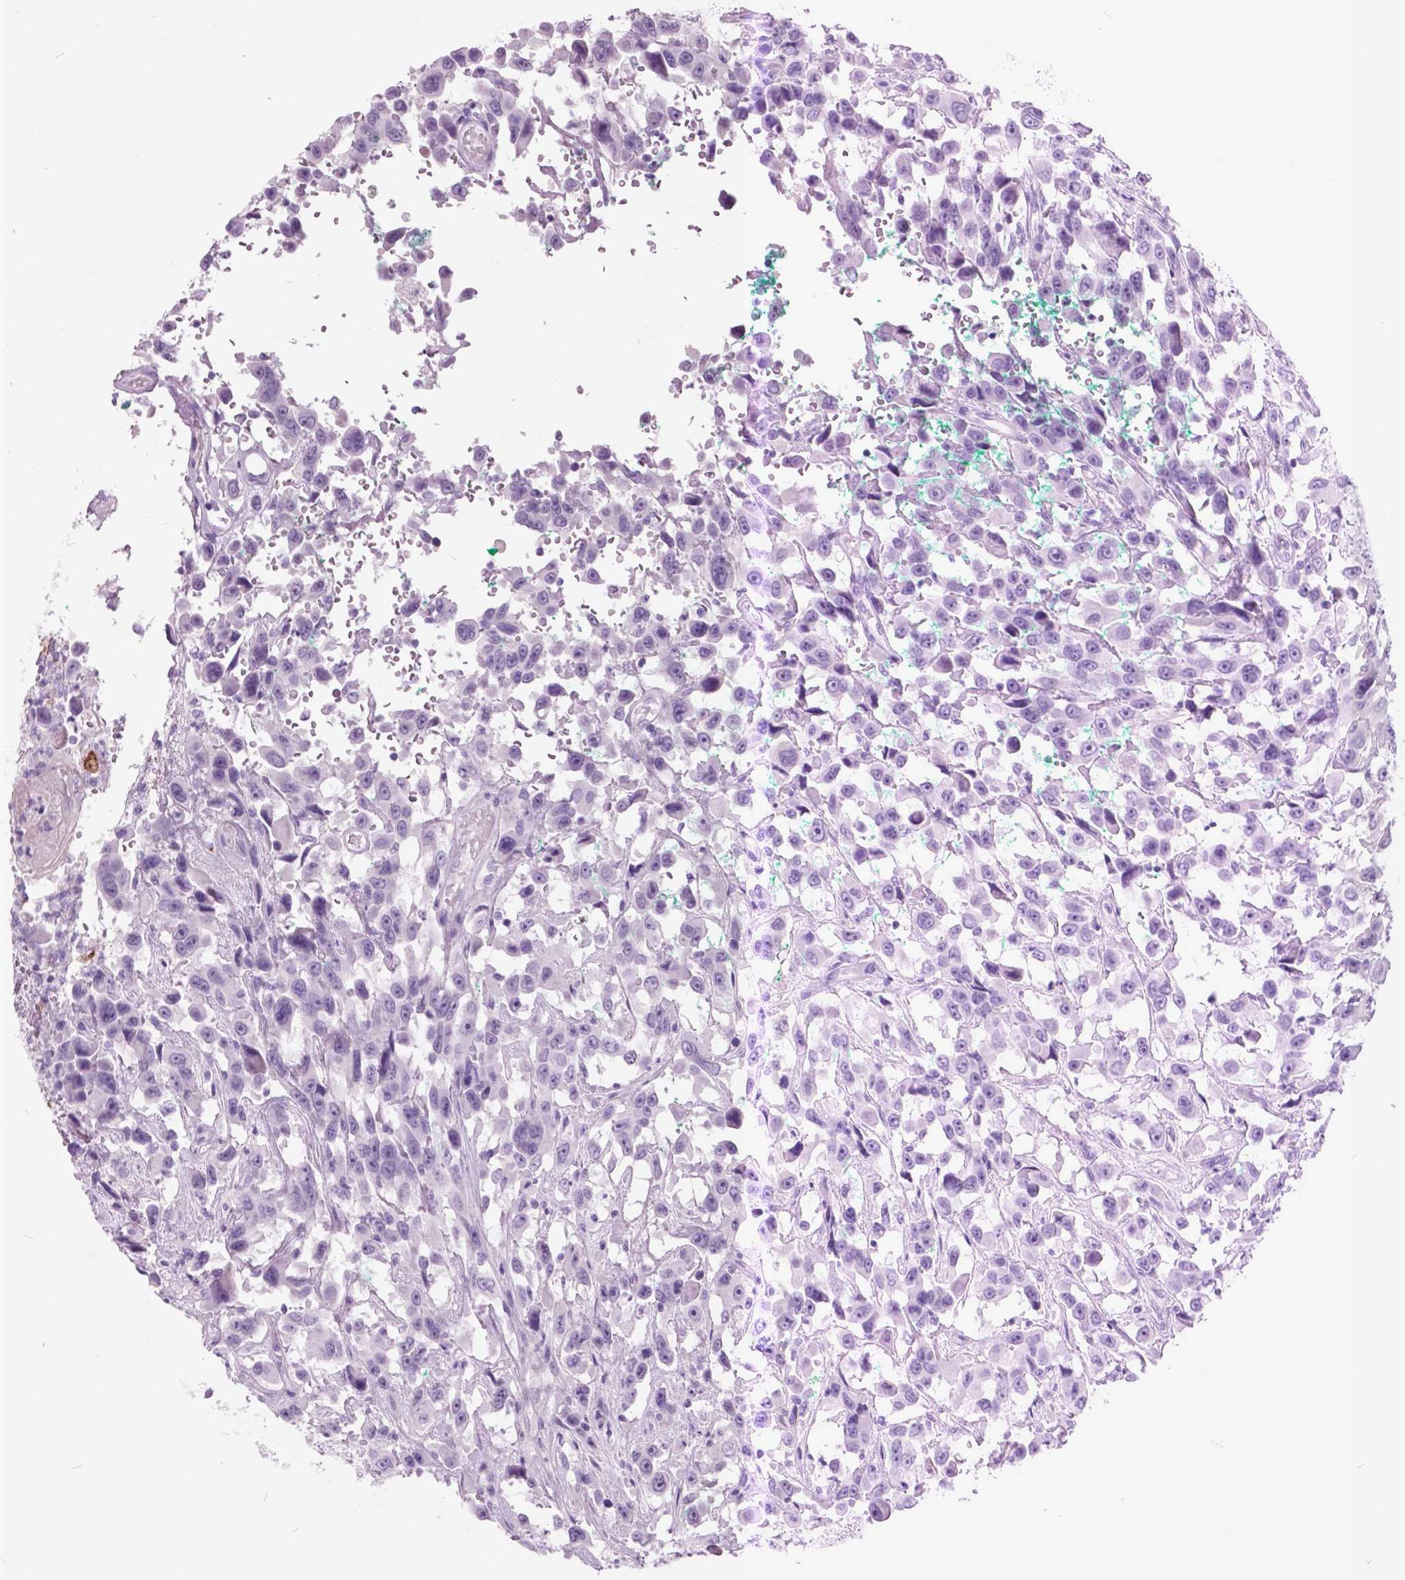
{"staining": {"intensity": "negative", "quantity": "none", "location": "none"}, "tissue": "urothelial cancer", "cell_type": "Tumor cells", "image_type": "cancer", "snomed": [{"axis": "morphology", "description": "Urothelial carcinoma, High grade"}, {"axis": "topography", "description": "Urinary bladder"}], "caption": "An image of urothelial cancer stained for a protein reveals no brown staining in tumor cells.", "gene": "GDF9", "patient": {"sex": "male", "age": 53}}